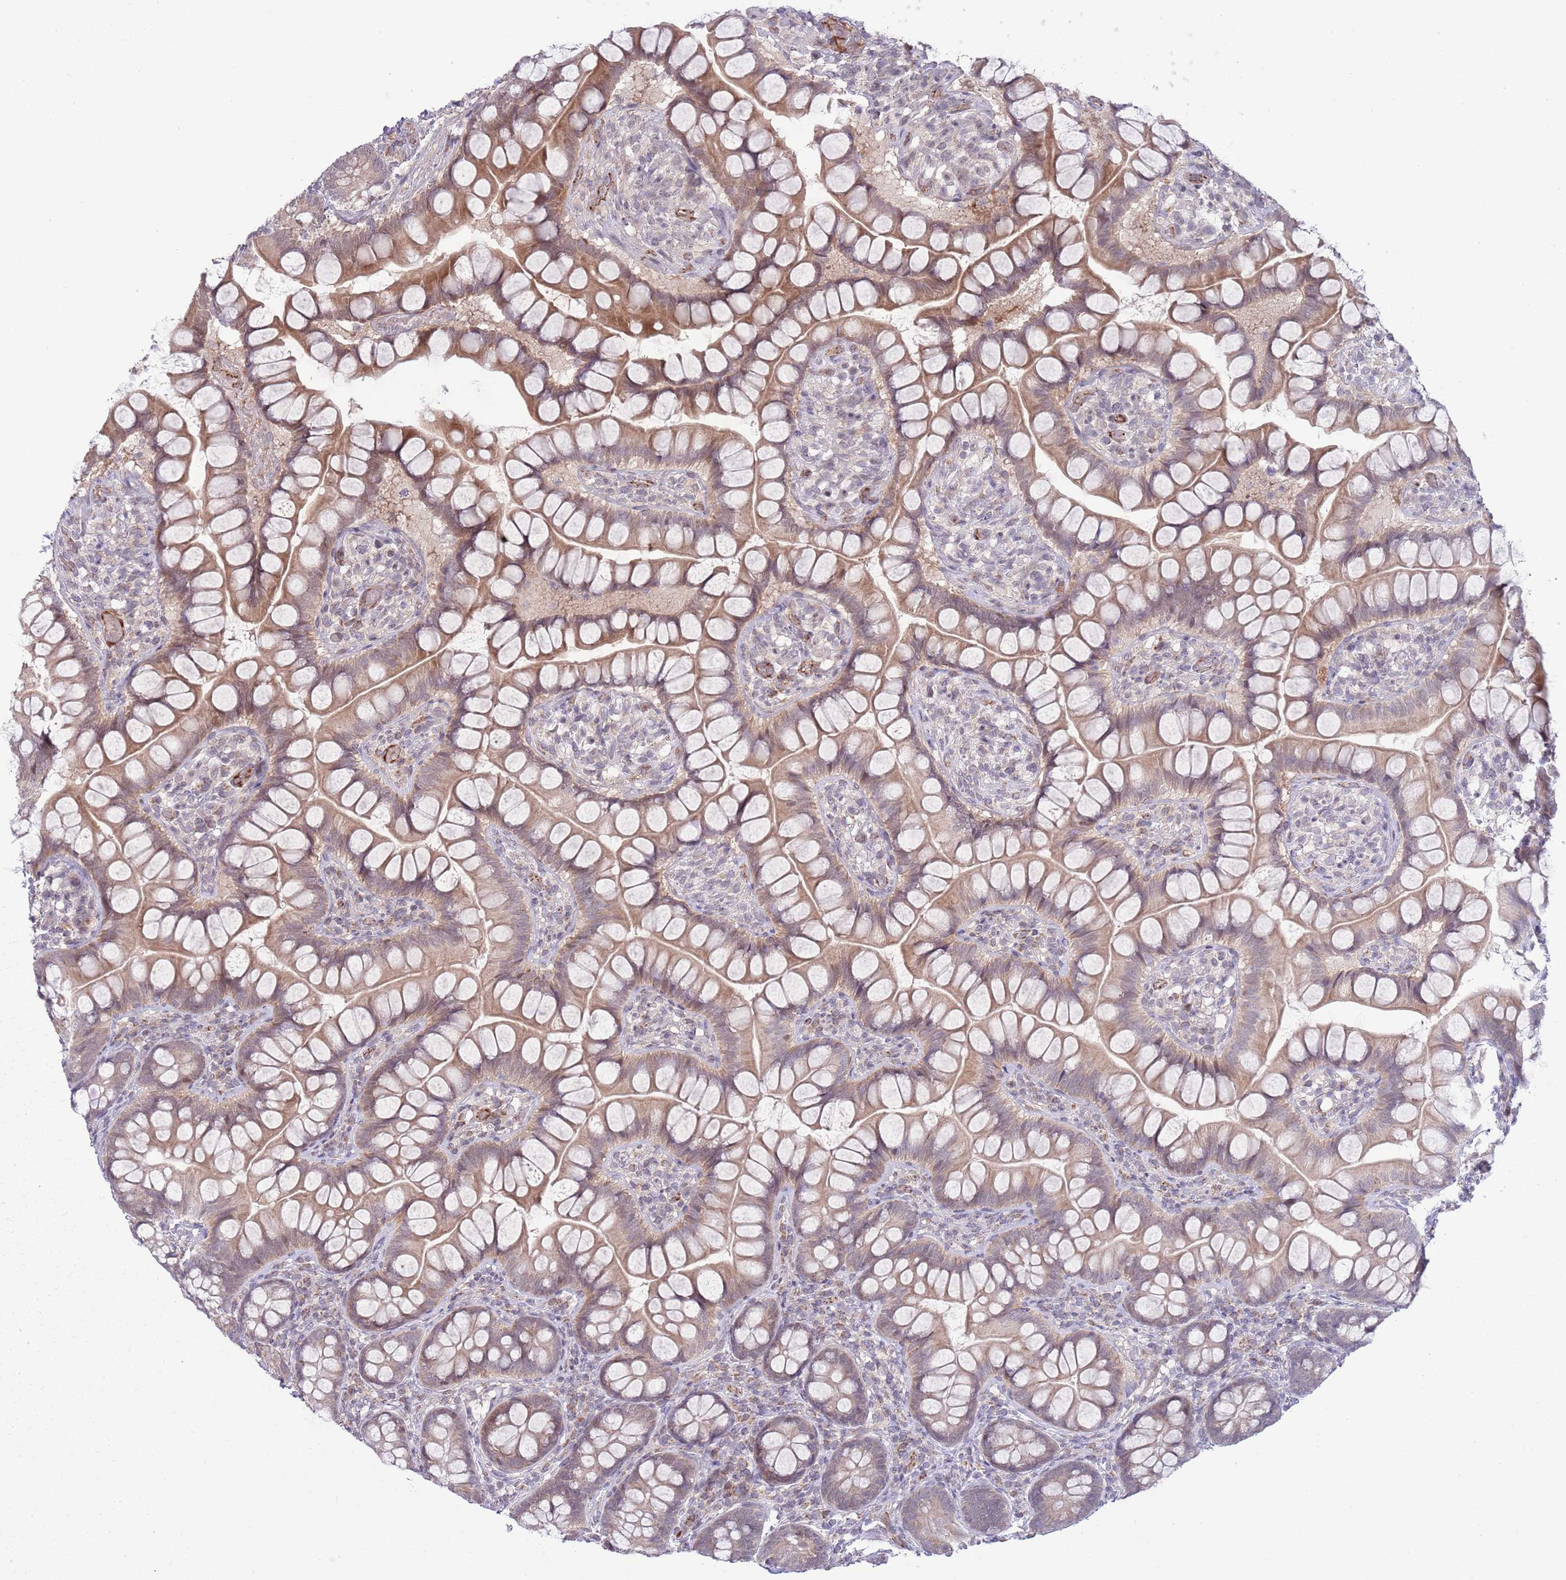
{"staining": {"intensity": "moderate", "quantity": ">75%", "location": "cytoplasmic/membranous"}, "tissue": "small intestine", "cell_type": "Glandular cells", "image_type": "normal", "snomed": [{"axis": "morphology", "description": "Normal tissue, NOS"}, {"axis": "topography", "description": "Small intestine"}], "caption": "IHC of unremarkable human small intestine displays medium levels of moderate cytoplasmic/membranous expression in approximately >75% of glandular cells.", "gene": "DPP10", "patient": {"sex": "male", "age": 70}}